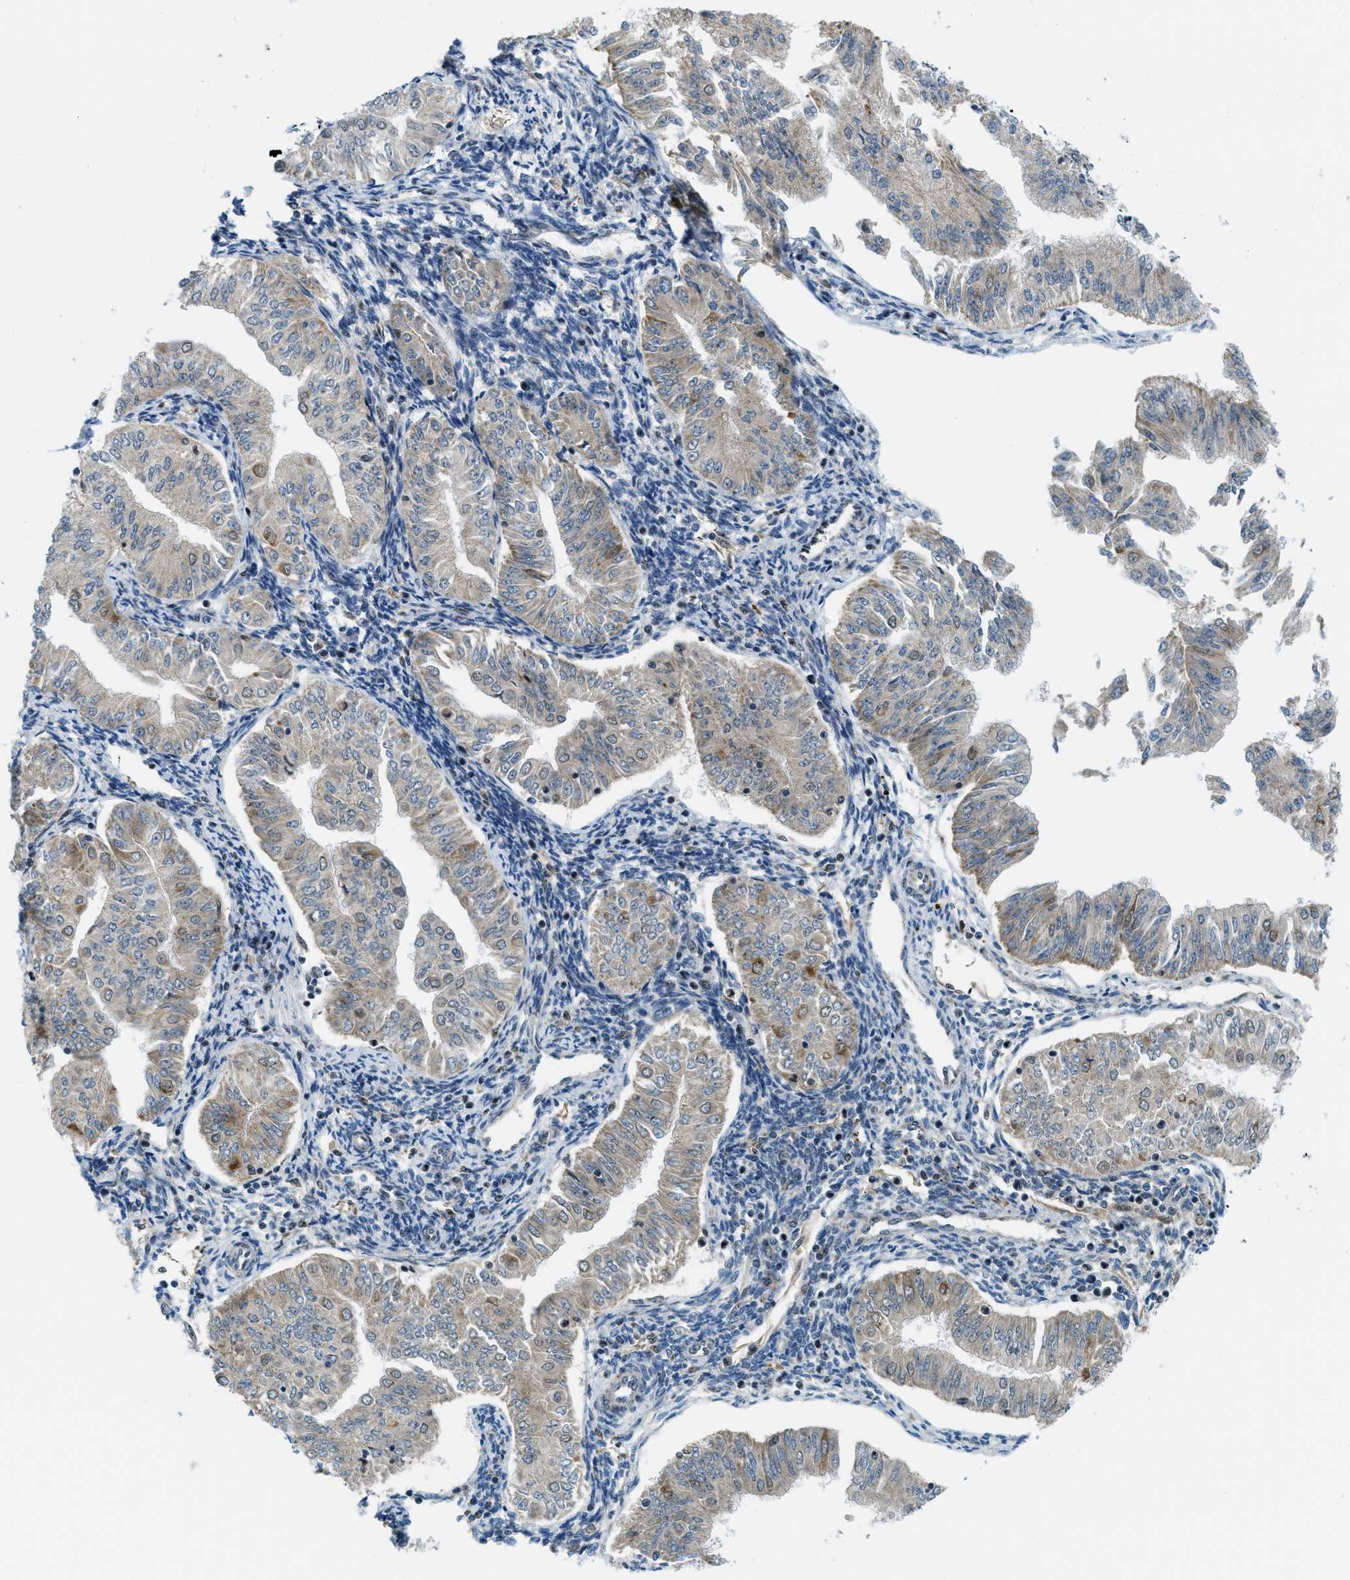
{"staining": {"intensity": "weak", "quantity": ">75%", "location": "cytoplasmic/membranous,nuclear"}, "tissue": "endometrial cancer", "cell_type": "Tumor cells", "image_type": "cancer", "snomed": [{"axis": "morphology", "description": "Normal tissue, NOS"}, {"axis": "morphology", "description": "Adenocarcinoma, NOS"}, {"axis": "topography", "description": "Endometrium"}], "caption": "Adenocarcinoma (endometrial) stained with a protein marker exhibits weak staining in tumor cells.", "gene": "SP100", "patient": {"sex": "female", "age": 53}}